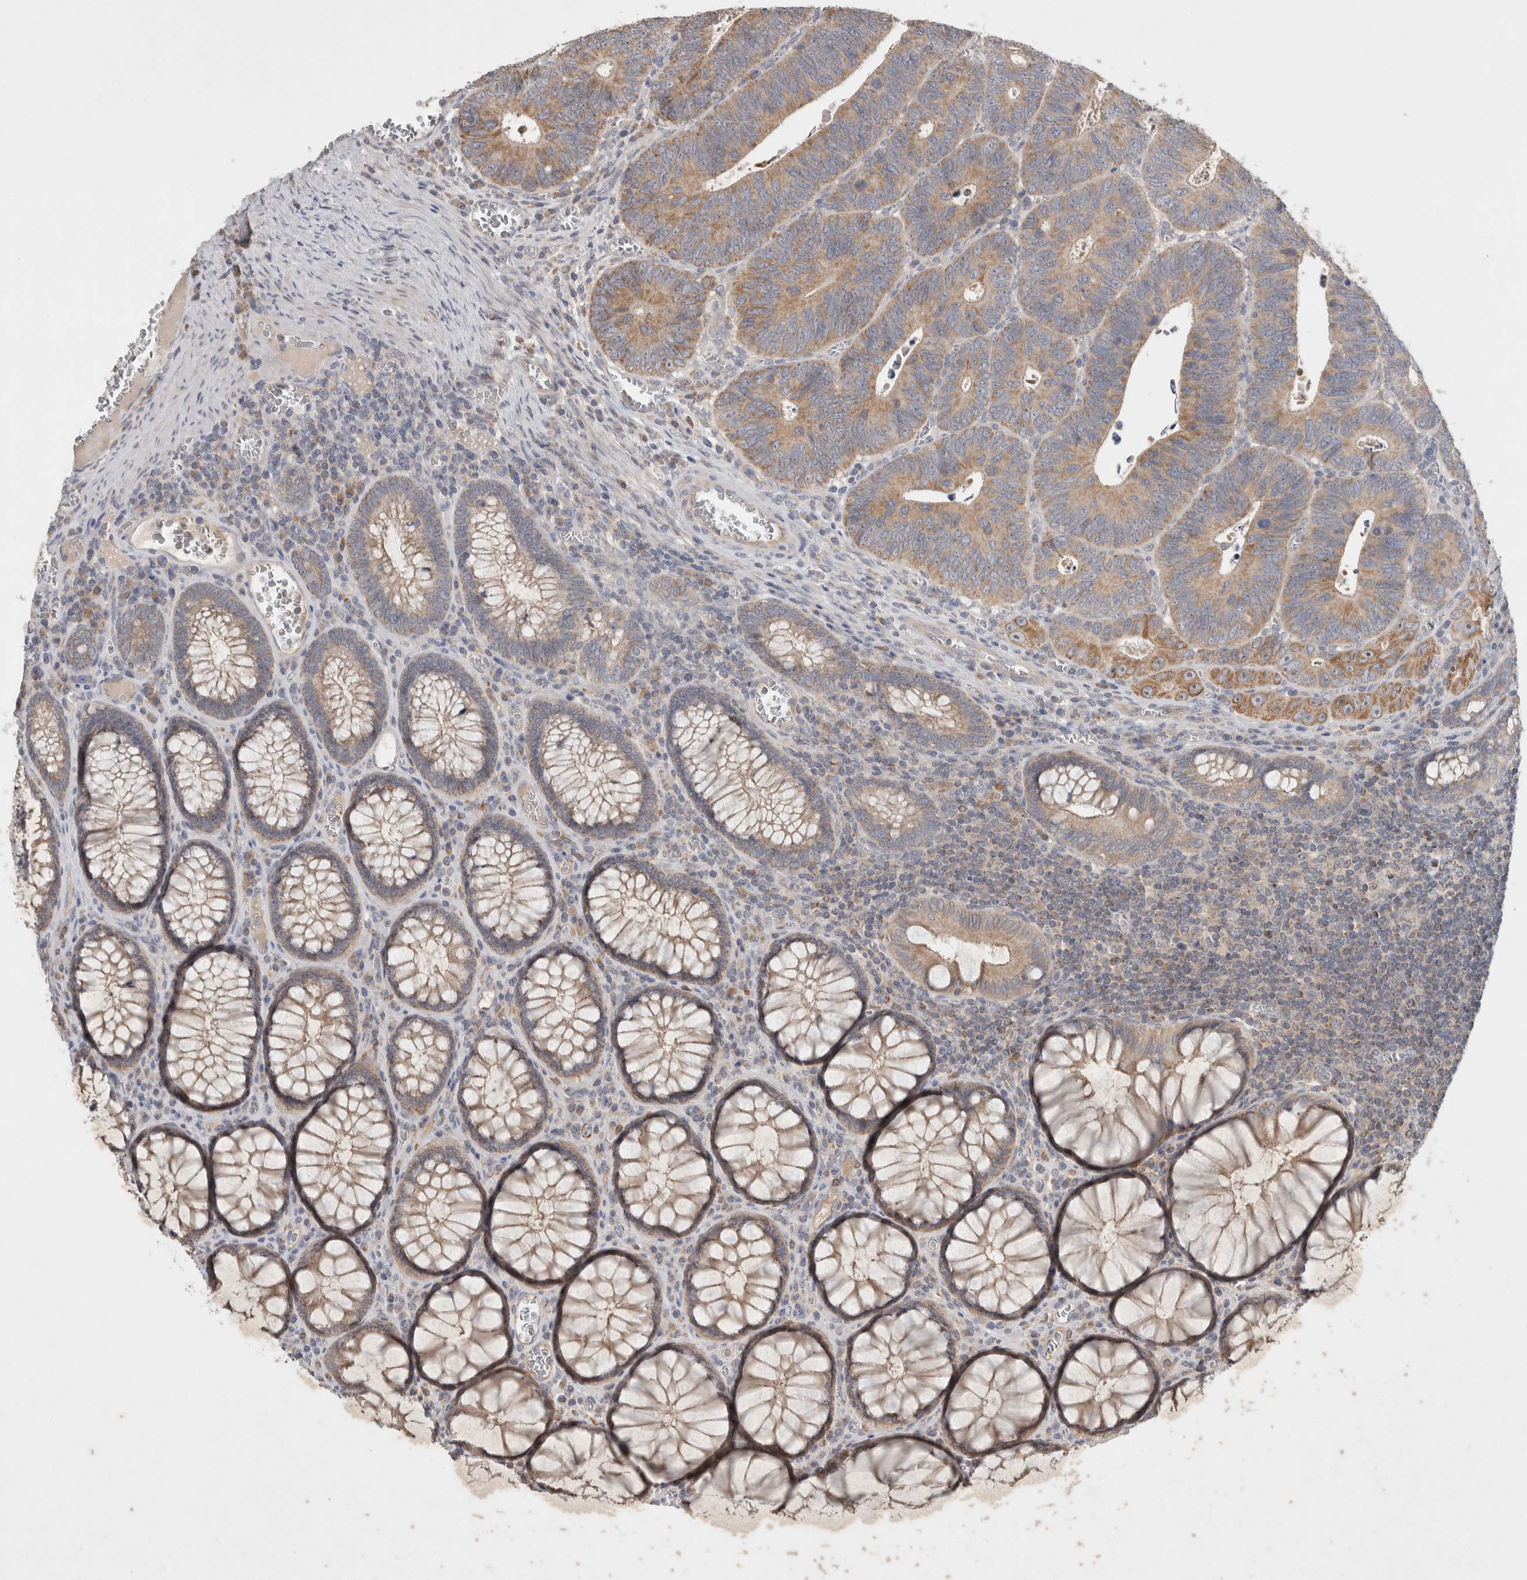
{"staining": {"intensity": "moderate", "quantity": ">75%", "location": "cytoplasmic/membranous"}, "tissue": "colorectal cancer", "cell_type": "Tumor cells", "image_type": "cancer", "snomed": [{"axis": "morphology", "description": "Inflammation, NOS"}, {"axis": "morphology", "description": "Adenocarcinoma, NOS"}, {"axis": "topography", "description": "Colon"}], "caption": "DAB (3,3'-diaminobenzidine) immunohistochemical staining of human colorectal cancer reveals moderate cytoplasmic/membranous protein expression in approximately >75% of tumor cells.", "gene": "SERAC1", "patient": {"sex": "male", "age": 72}}